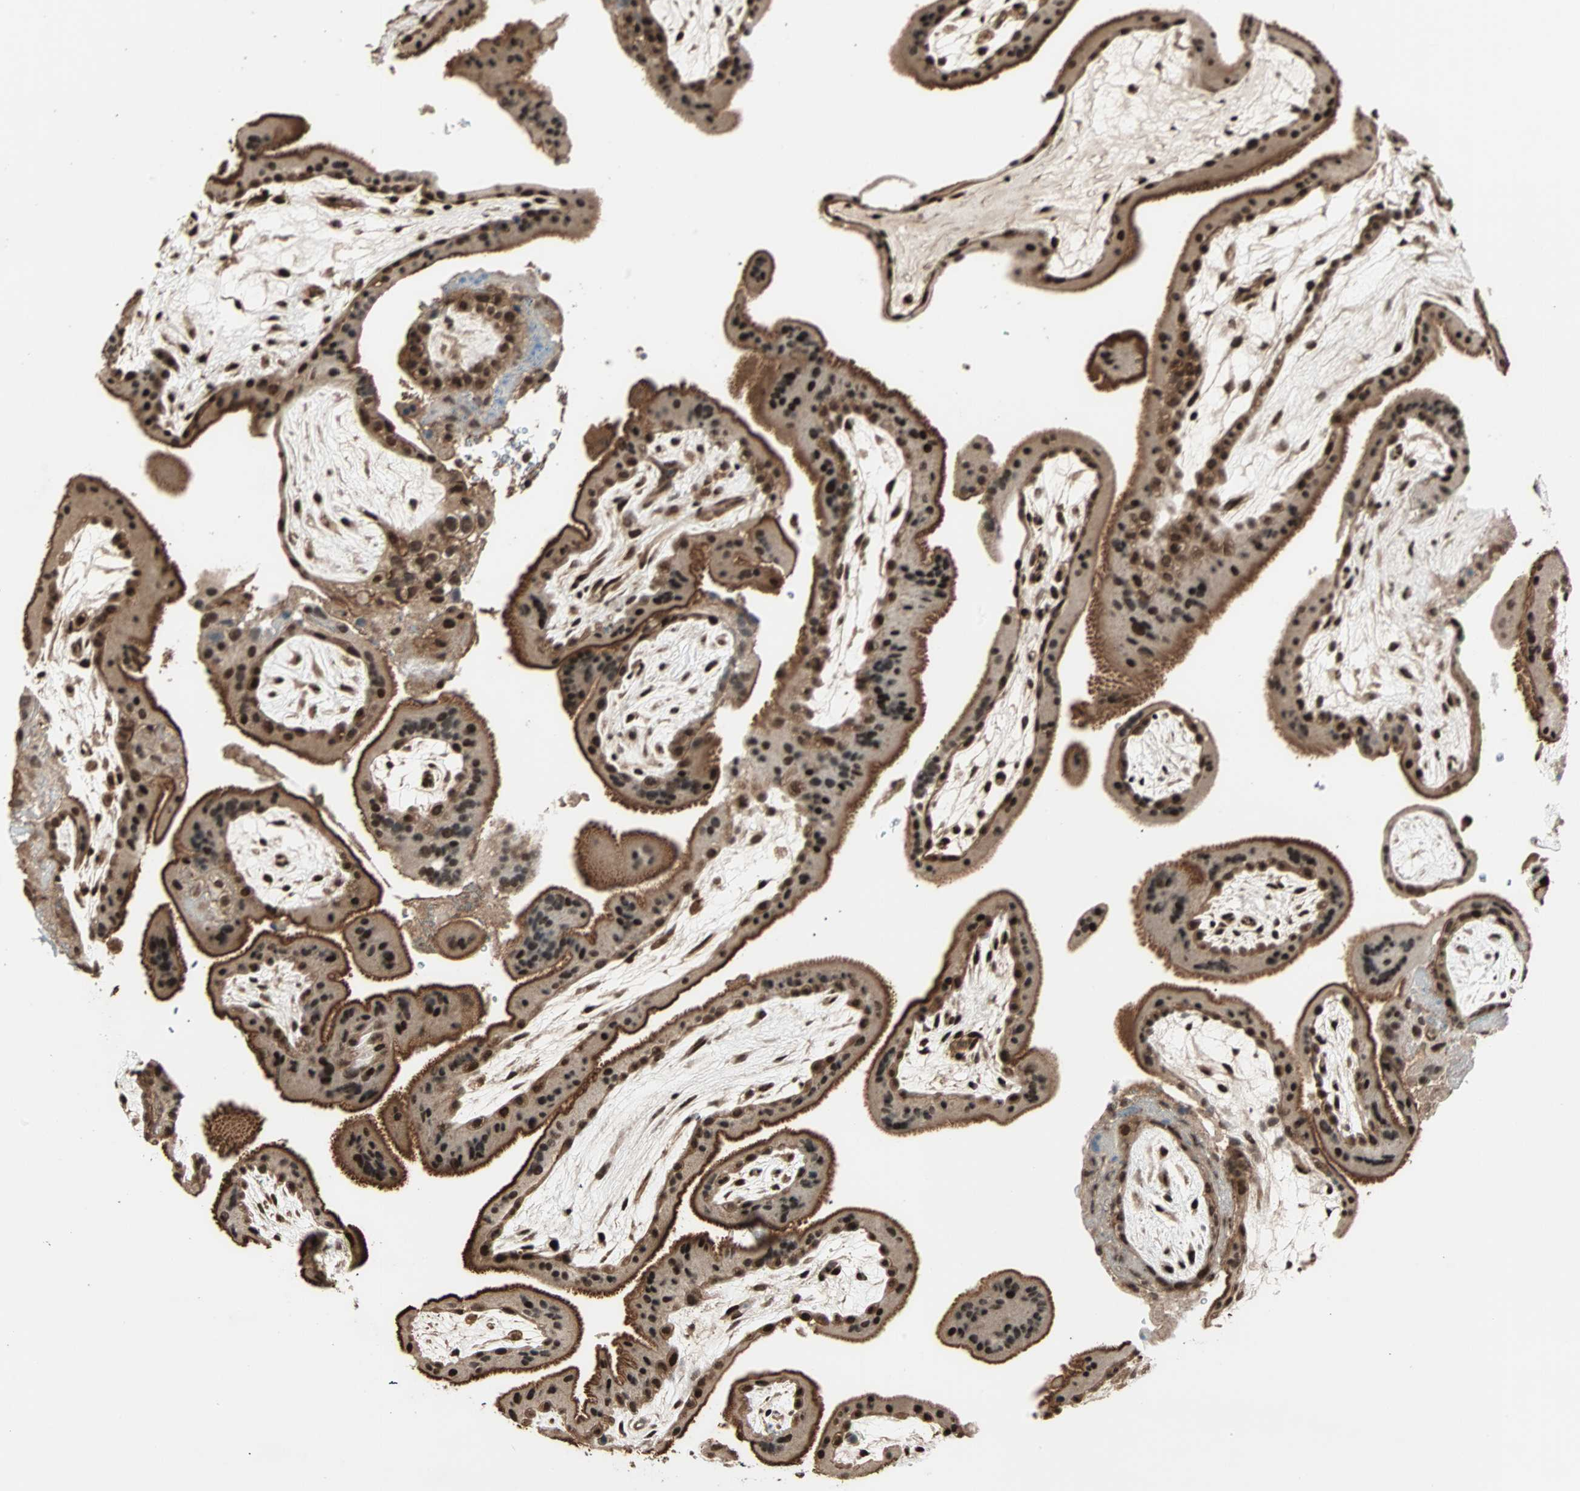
{"staining": {"intensity": "strong", "quantity": ">75%", "location": "cytoplasmic/membranous,nuclear"}, "tissue": "placenta", "cell_type": "Decidual cells", "image_type": "normal", "snomed": [{"axis": "morphology", "description": "Normal tissue, NOS"}, {"axis": "topography", "description": "Placenta"}], "caption": "A micrograph of human placenta stained for a protein displays strong cytoplasmic/membranous,nuclear brown staining in decidual cells. (IHC, brightfield microscopy, high magnification).", "gene": "ZNF44", "patient": {"sex": "female", "age": 19}}